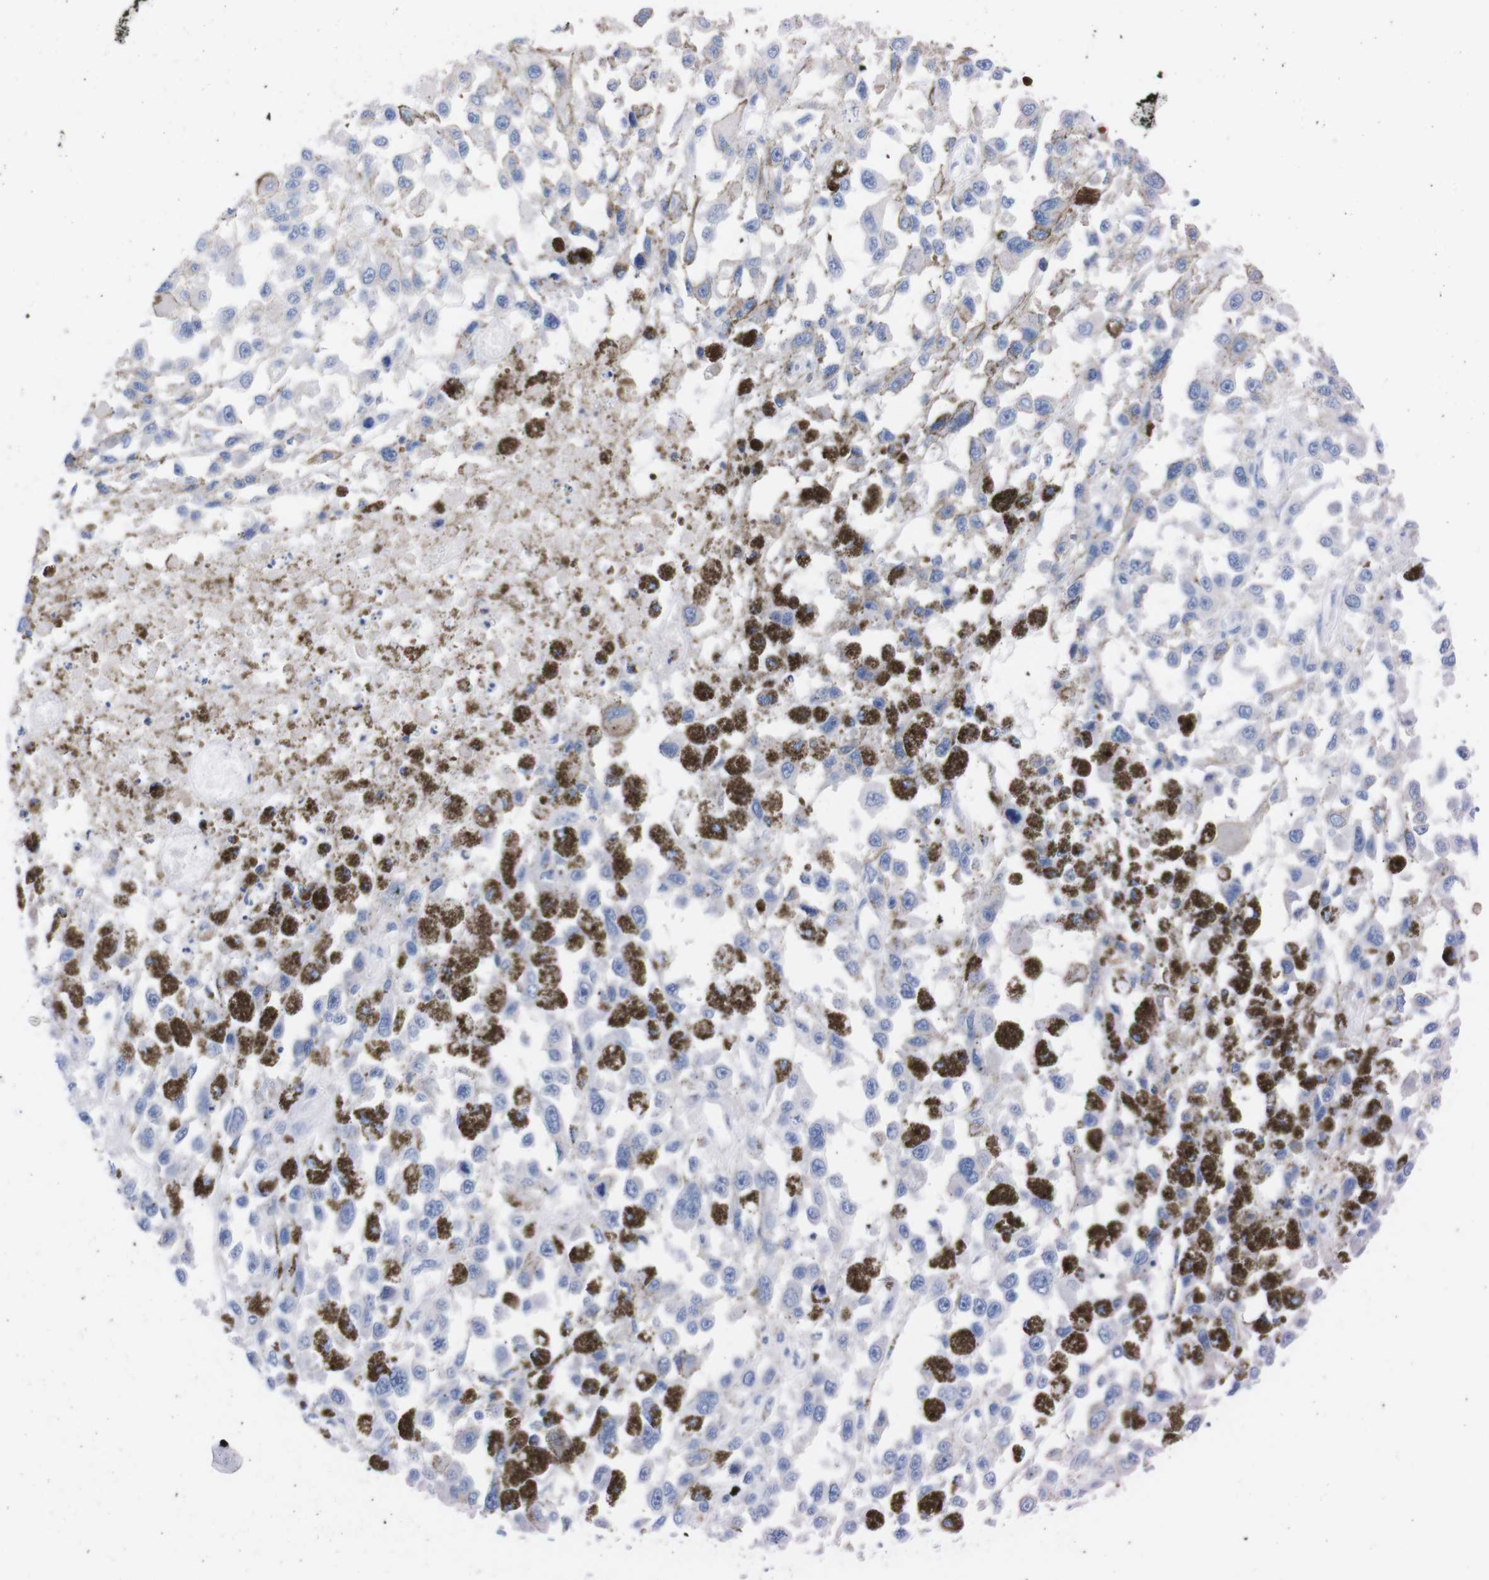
{"staining": {"intensity": "negative", "quantity": "none", "location": "none"}, "tissue": "melanoma", "cell_type": "Tumor cells", "image_type": "cancer", "snomed": [{"axis": "morphology", "description": "Malignant melanoma, Metastatic site"}, {"axis": "topography", "description": "Lymph node"}], "caption": "Tumor cells show no significant expression in malignant melanoma (metastatic site).", "gene": "TMEM243", "patient": {"sex": "male", "age": 59}}